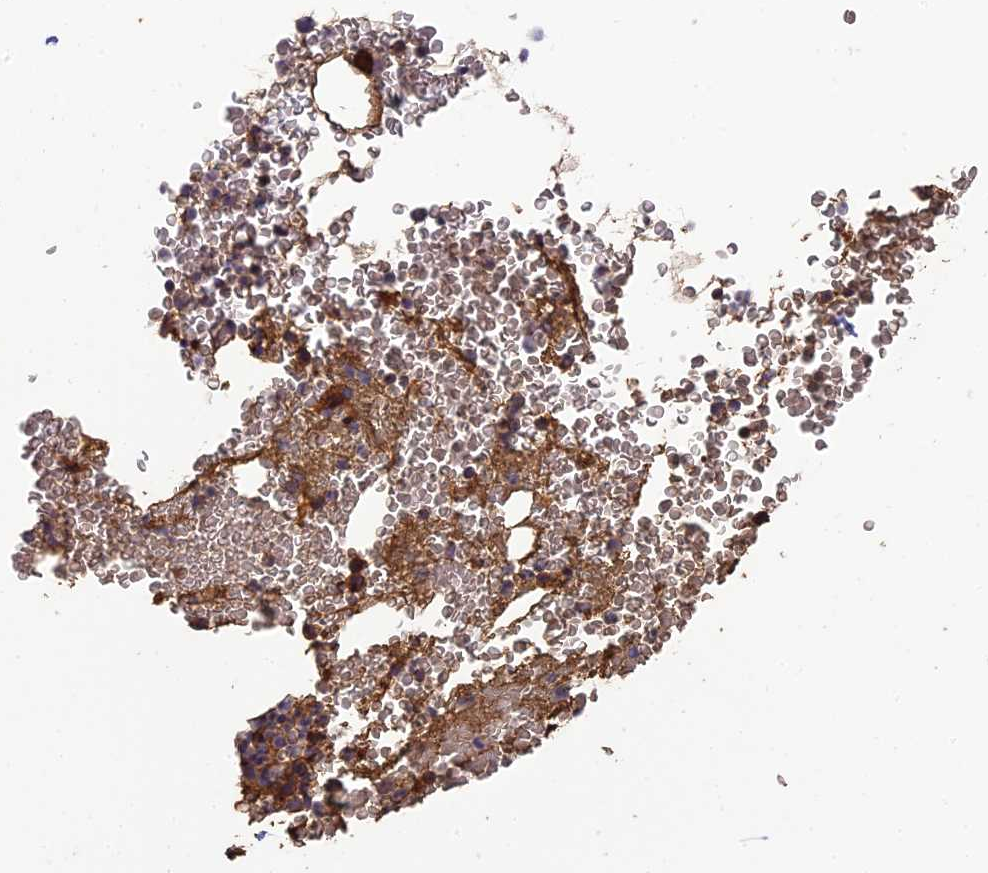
{"staining": {"intensity": "strong", "quantity": "25%-75%", "location": "cytoplasmic/membranous"}, "tissue": "bone marrow", "cell_type": "Hematopoietic cells", "image_type": "normal", "snomed": [{"axis": "morphology", "description": "Normal tissue, NOS"}, {"axis": "morphology", "description": "Inflammation, NOS"}, {"axis": "topography", "description": "Bone marrow"}], "caption": "IHC image of benign bone marrow stained for a protein (brown), which demonstrates high levels of strong cytoplasmic/membranous positivity in approximately 25%-75% of hematopoietic cells.", "gene": "ERMAP", "patient": {"sex": "female", "age": 78}}